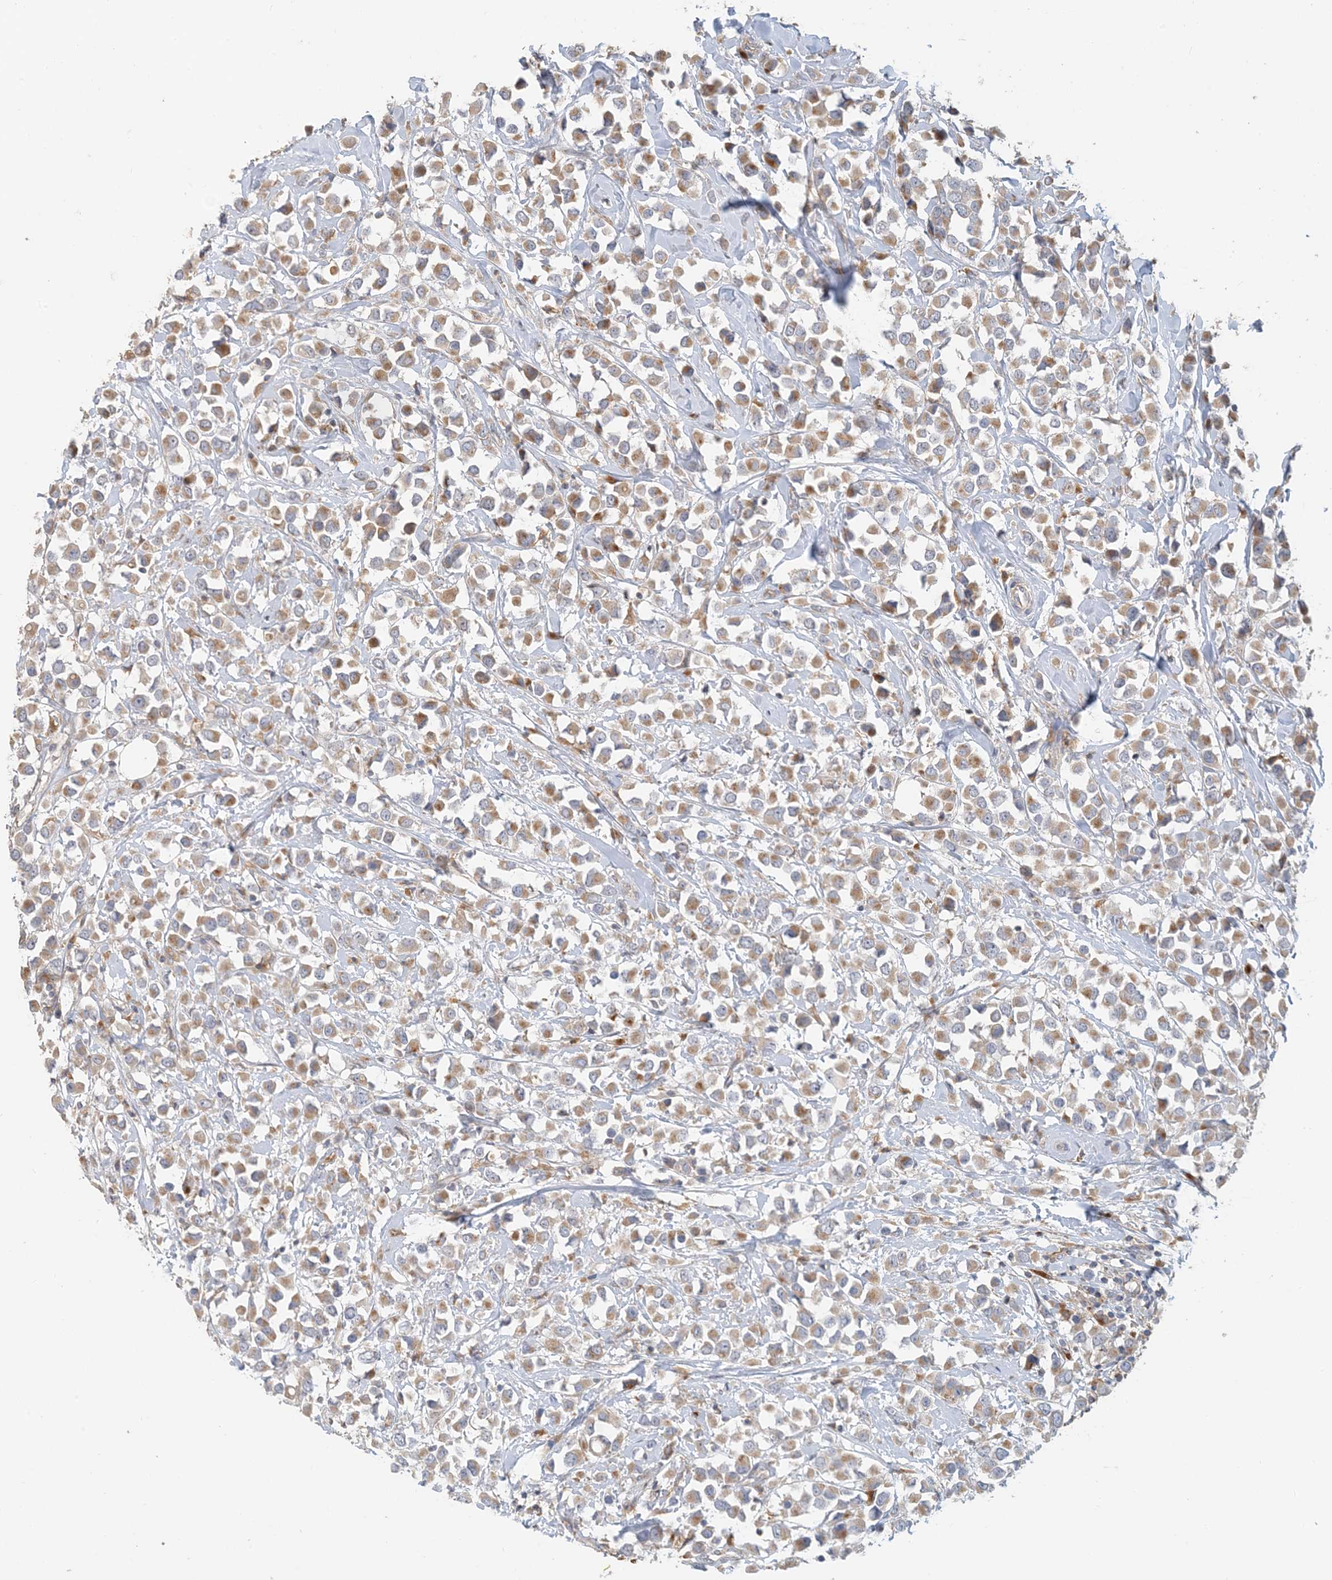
{"staining": {"intensity": "moderate", "quantity": ">75%", "location": "cytoplasmic/membranous"}, "tissue": "breast cancer", "cell_type": "Tumor cells", "image_type": "cancer", "snomed": [{"axis": "morphology", "description": "Duct carcinoma"}, {"axis": "topography", "description": "Breast"}], "caption": "Human infiltrating ductal carcinoma (breast) stained with a protein marker displays moderate staining in tumor cells.", "gene": "SPPL2A", "patient": {"sex": "female", "age": 61}}